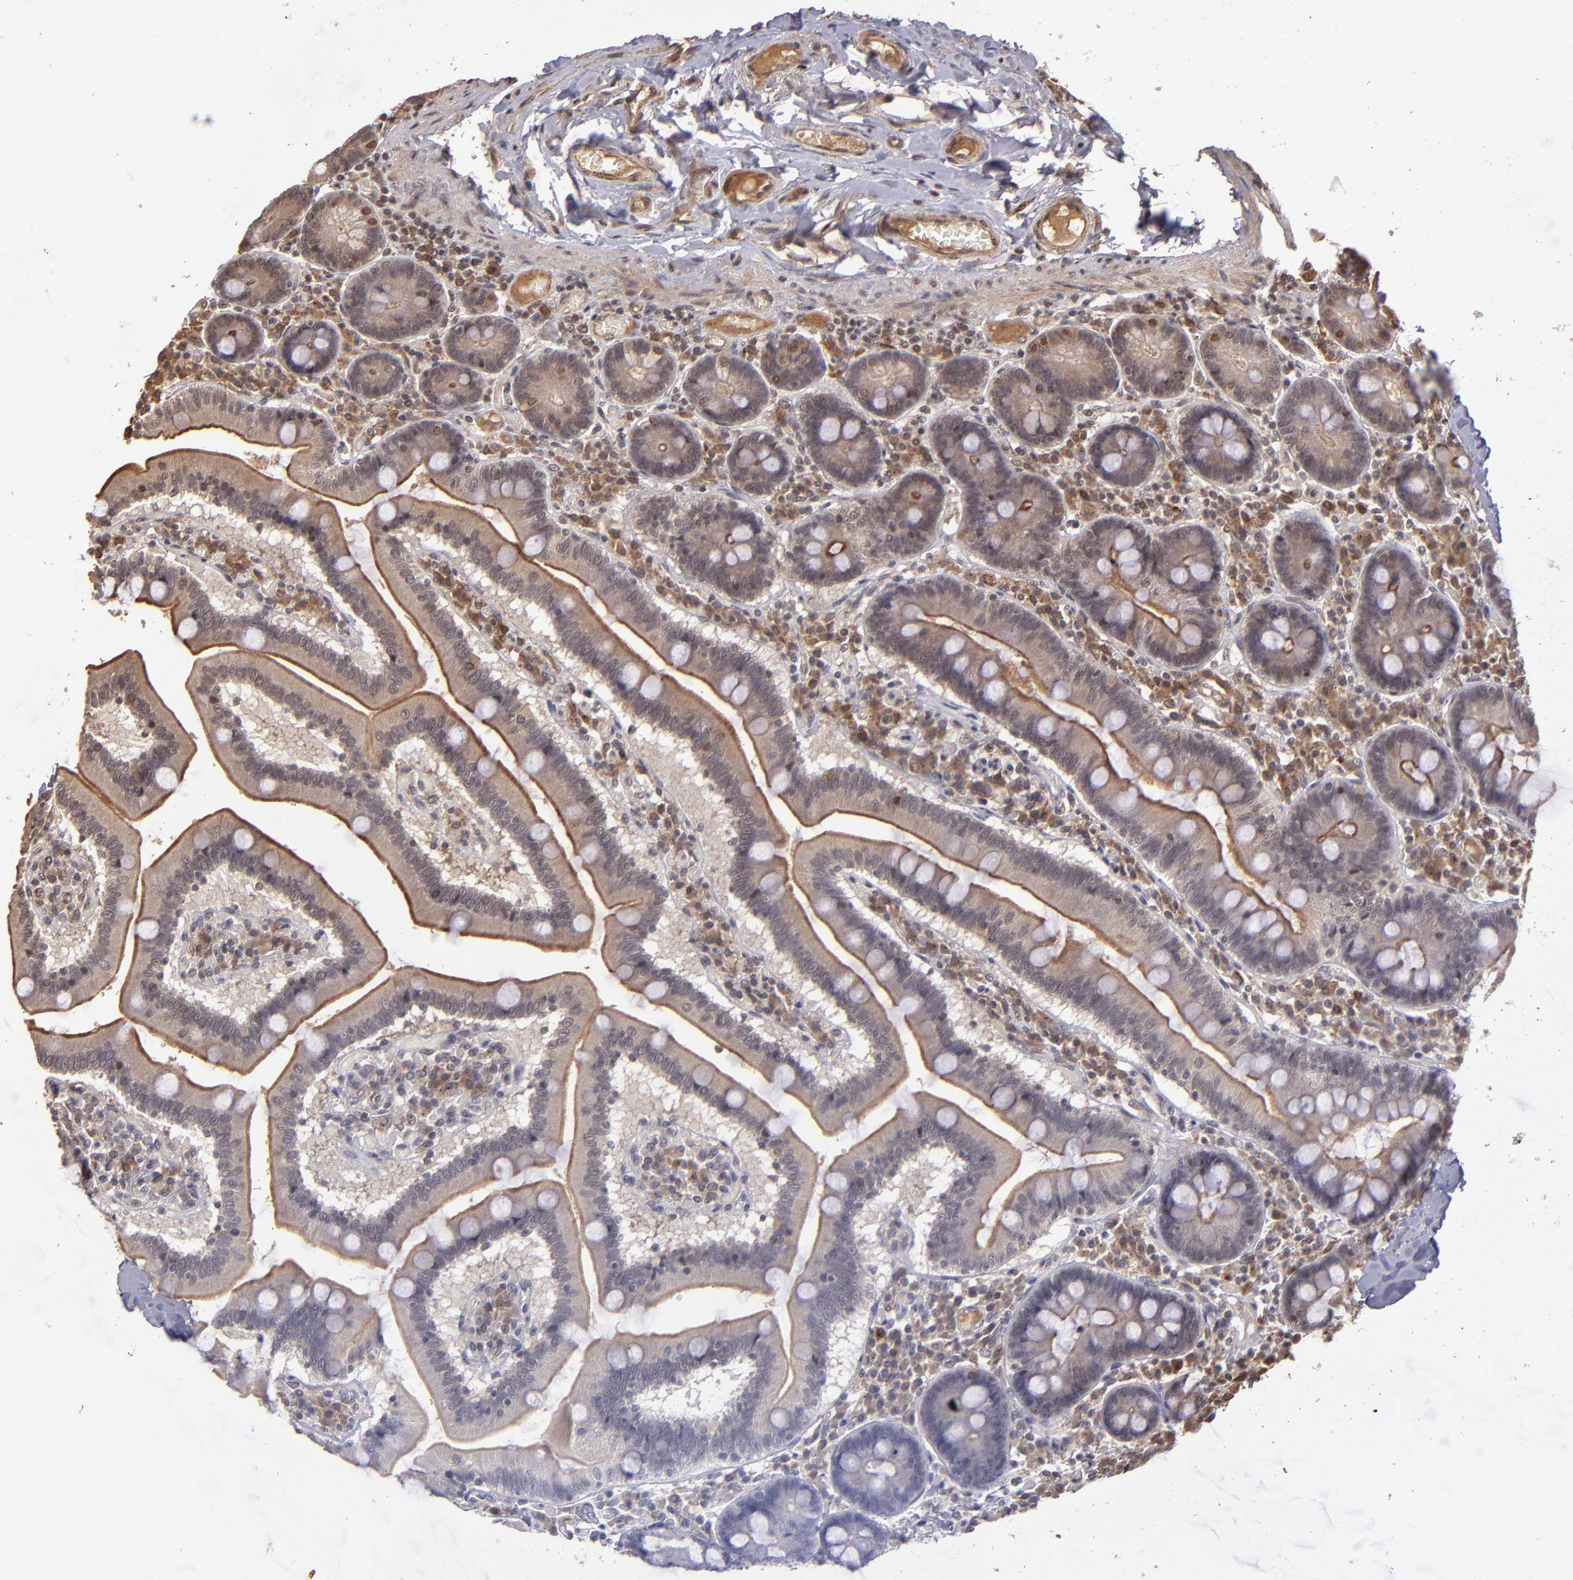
{"staining": {"intensity": "moderate", "quantity": ">75%", "location": "cytoplasmic/membranous,nuclear"}, "tissue": "duodenum", "cell_type": "Glandular cells", "image_type": "normal", "snomed": [{"axis": "morphology", "description": "Normal tissue, NOS"}, {"axis": "topography", "description": "Duodenum"}], "caption": "Immunohistochemical staining of unremarkable duodenum shows >75% levels of moderate cytoplasmic/membranous,nuclear protein positivity in approximately >75% of glandular cells.", "gene": "ABHD12B", "patient": {"sex": "male", "age": 66}}